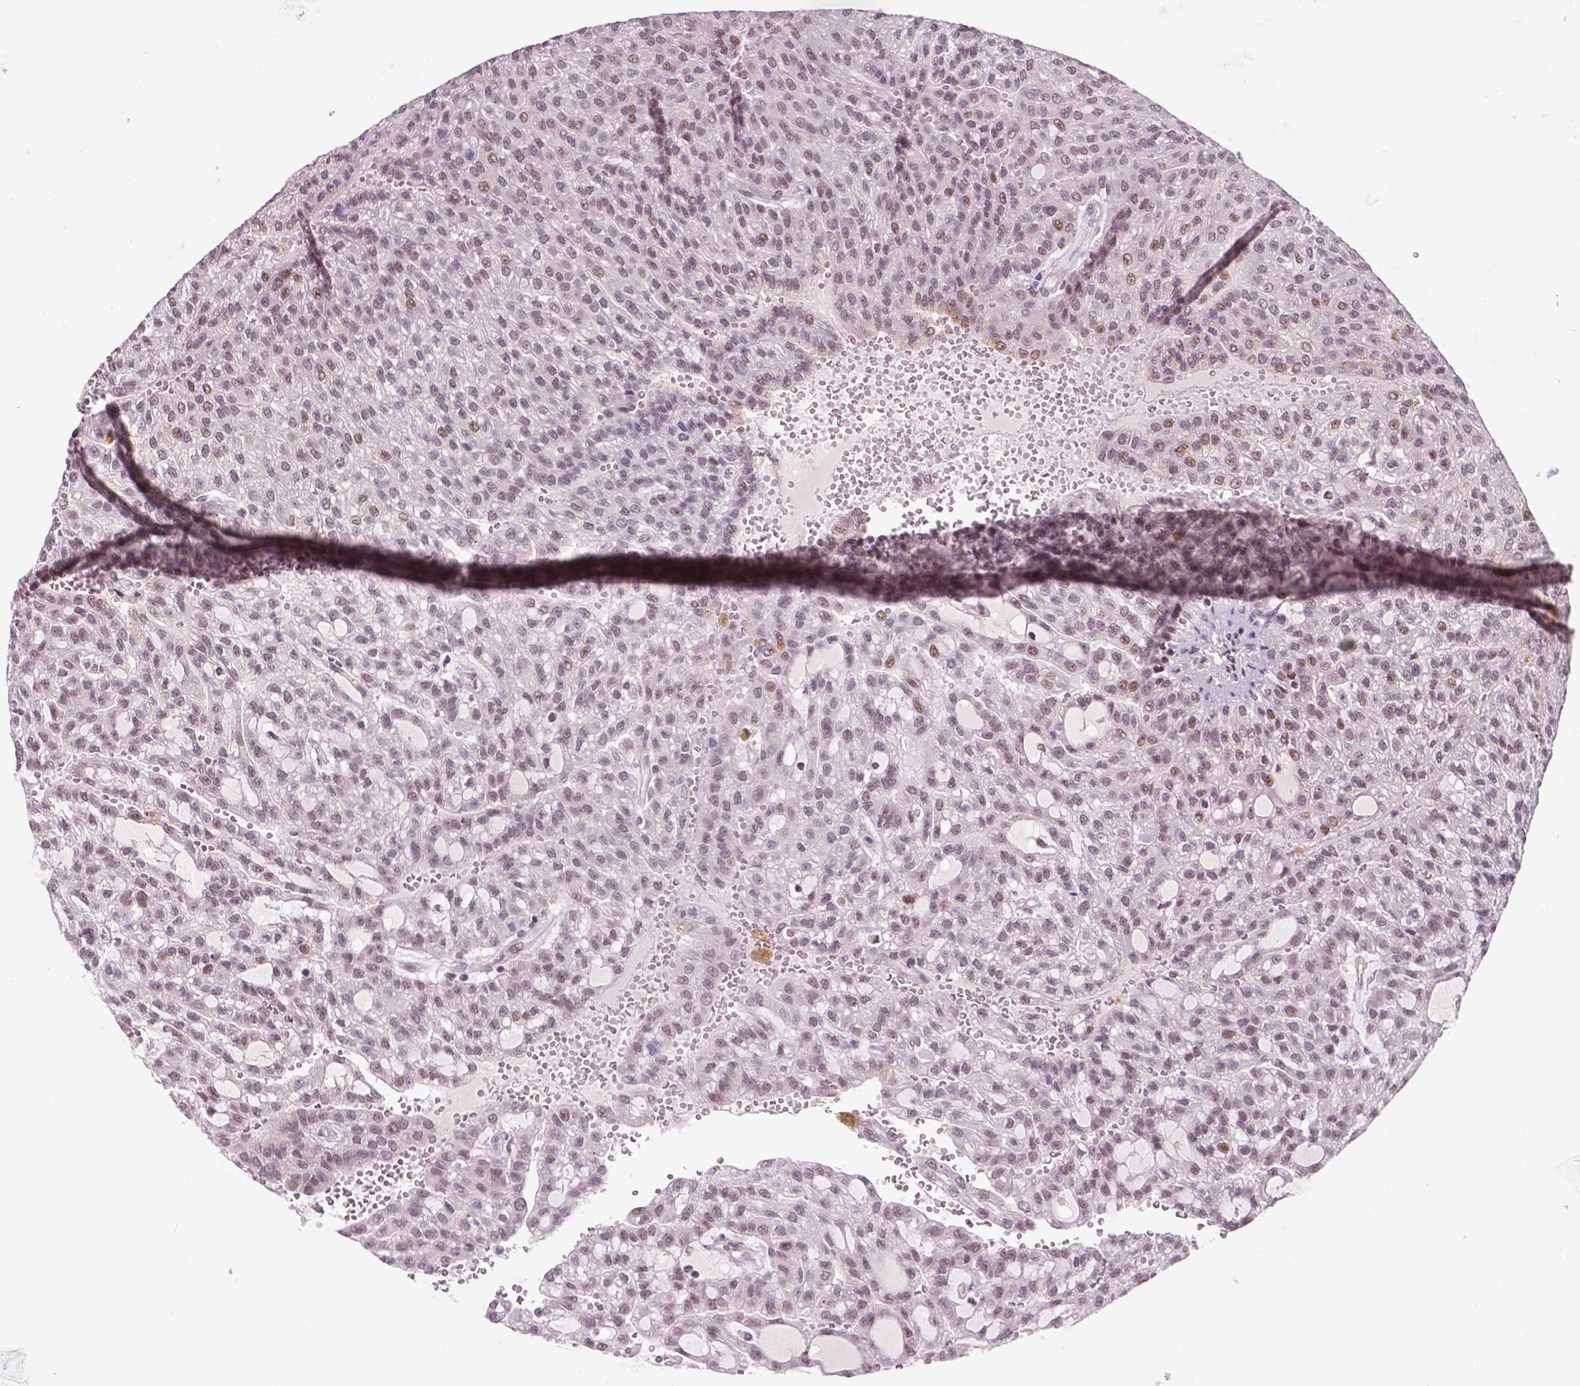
{"staining": {"intensity": "moderate", "quantity": "25%-75%", "location": "nuclear"}, "tissue": "renal cancer", "cell_type": "Tumor cells", "image_type": "cancer", "snomed": [{"axis": "morphology", "description": "Adenocarcinoma, NOS"}, {"axis": "topography", "description": "Kidney"}], "caption": "Renal cancer was stained to show a protein in brown. There is medium levels of moderate nuclear positivity in approximately 25%-75% of tumor cells.", "gene": "PER2", "patient": {"sex": "male", "age": 63}}